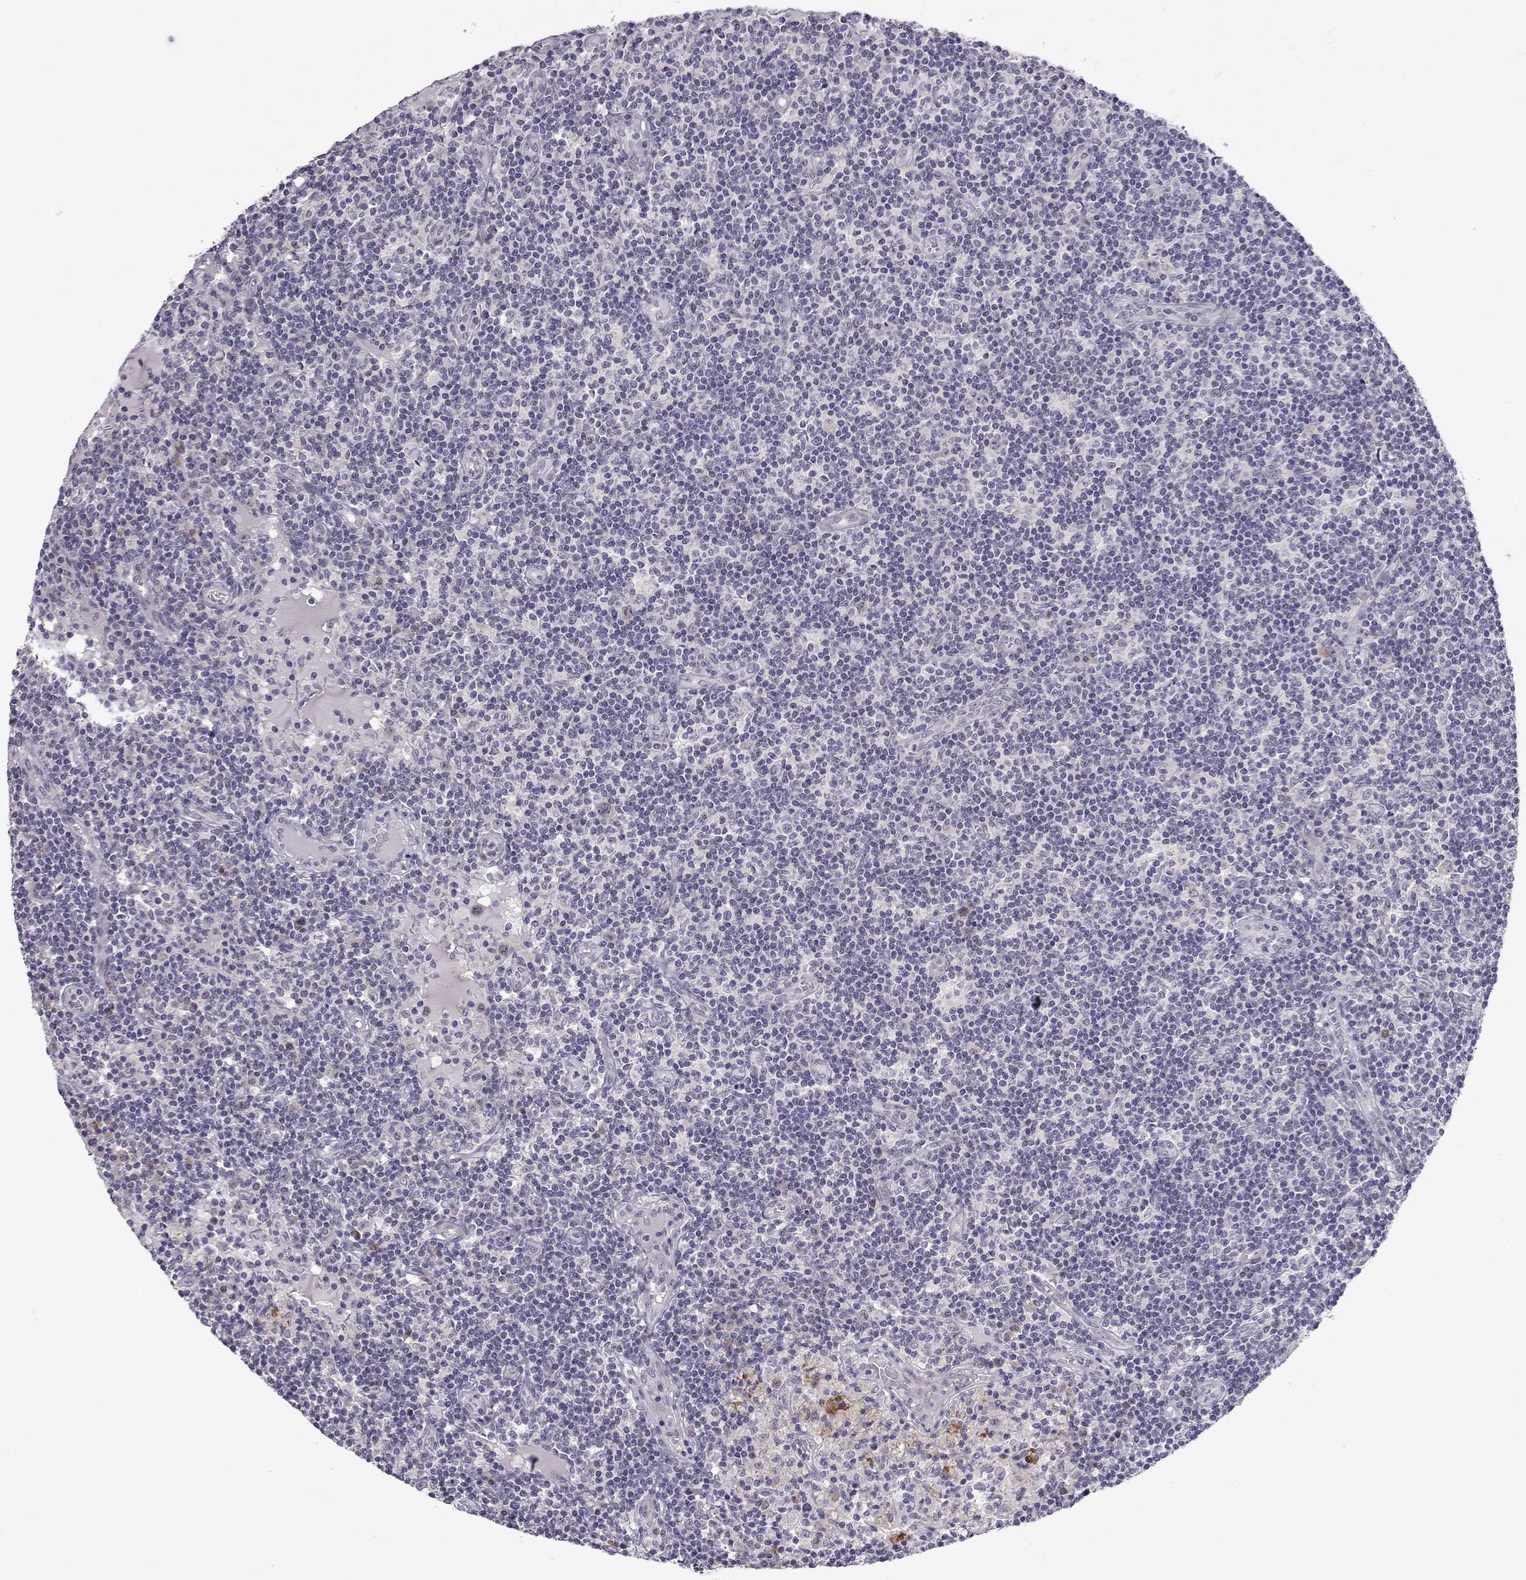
{"staining": {"intensity": "negative", "quantity": "none", "location": "none"}, "tissue": "lymph node", "cell_type": "Germinal center cells", "image_type": "normal", "snomed": [{"axis": "morphology", "description": "Normal tissue, NOS"}, {"axis": "topography", "description": "Lymph node"}], "caption": "High magnification brightfield microscopy of unremarkable lymph node stained with DAB (3,3'-diaminobenzidine) (brown) and counterstained with hematoxylin (blue): germinal center cells show no significant staining. Nuclei are stained in blue.", "gene": "SLC6A3", "patient": {"sex": "female", "age": 72}}